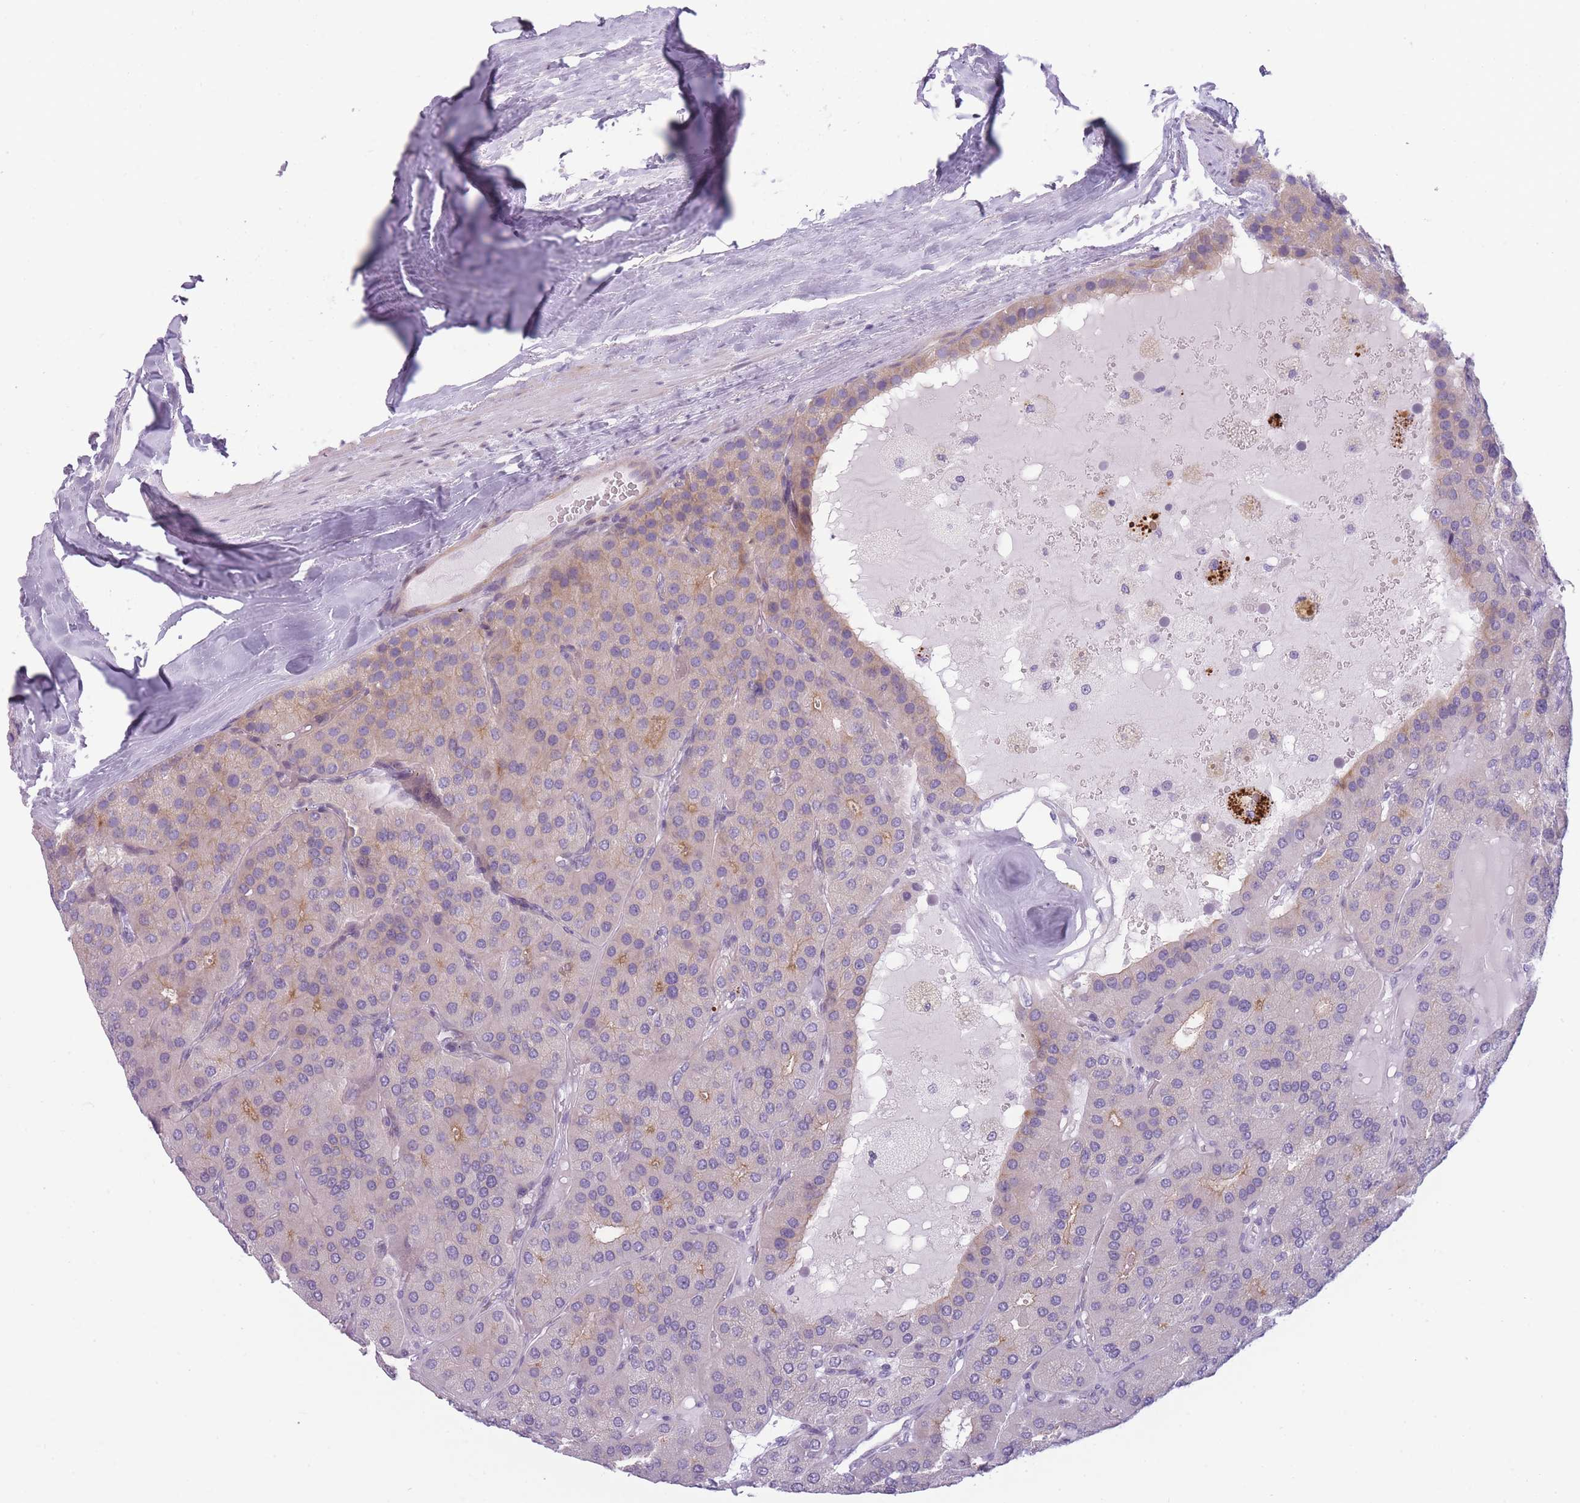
{"staining": {"intensity": "weak", "quantity": "<25%", "location": "cytoplasmic/membranous"}, "tissue": "parathyroid gland", "cell_type": "Glandular cells", "image_type": "normal", "snomed": [{"axis": "morphology", "description": "Normal tissue, NOS"}, {"axis": "morphology", "description": "Adenoma, NOS"}, {"axis": "topography", "description": "Parathyroid gland"}], "caption": "Parathyroid gland was stained to show a protein in brown. There is no significant positivity in glandular cells. The staining was performed using DAB (3,3'-diaminobenzidine) to visualize the protein expression in brown, while the nuclei were stained in blue with hematoxylin (Magnification: 20x).", "gene": "GGT1", "patient": {"sex": "female", "age": 86}}